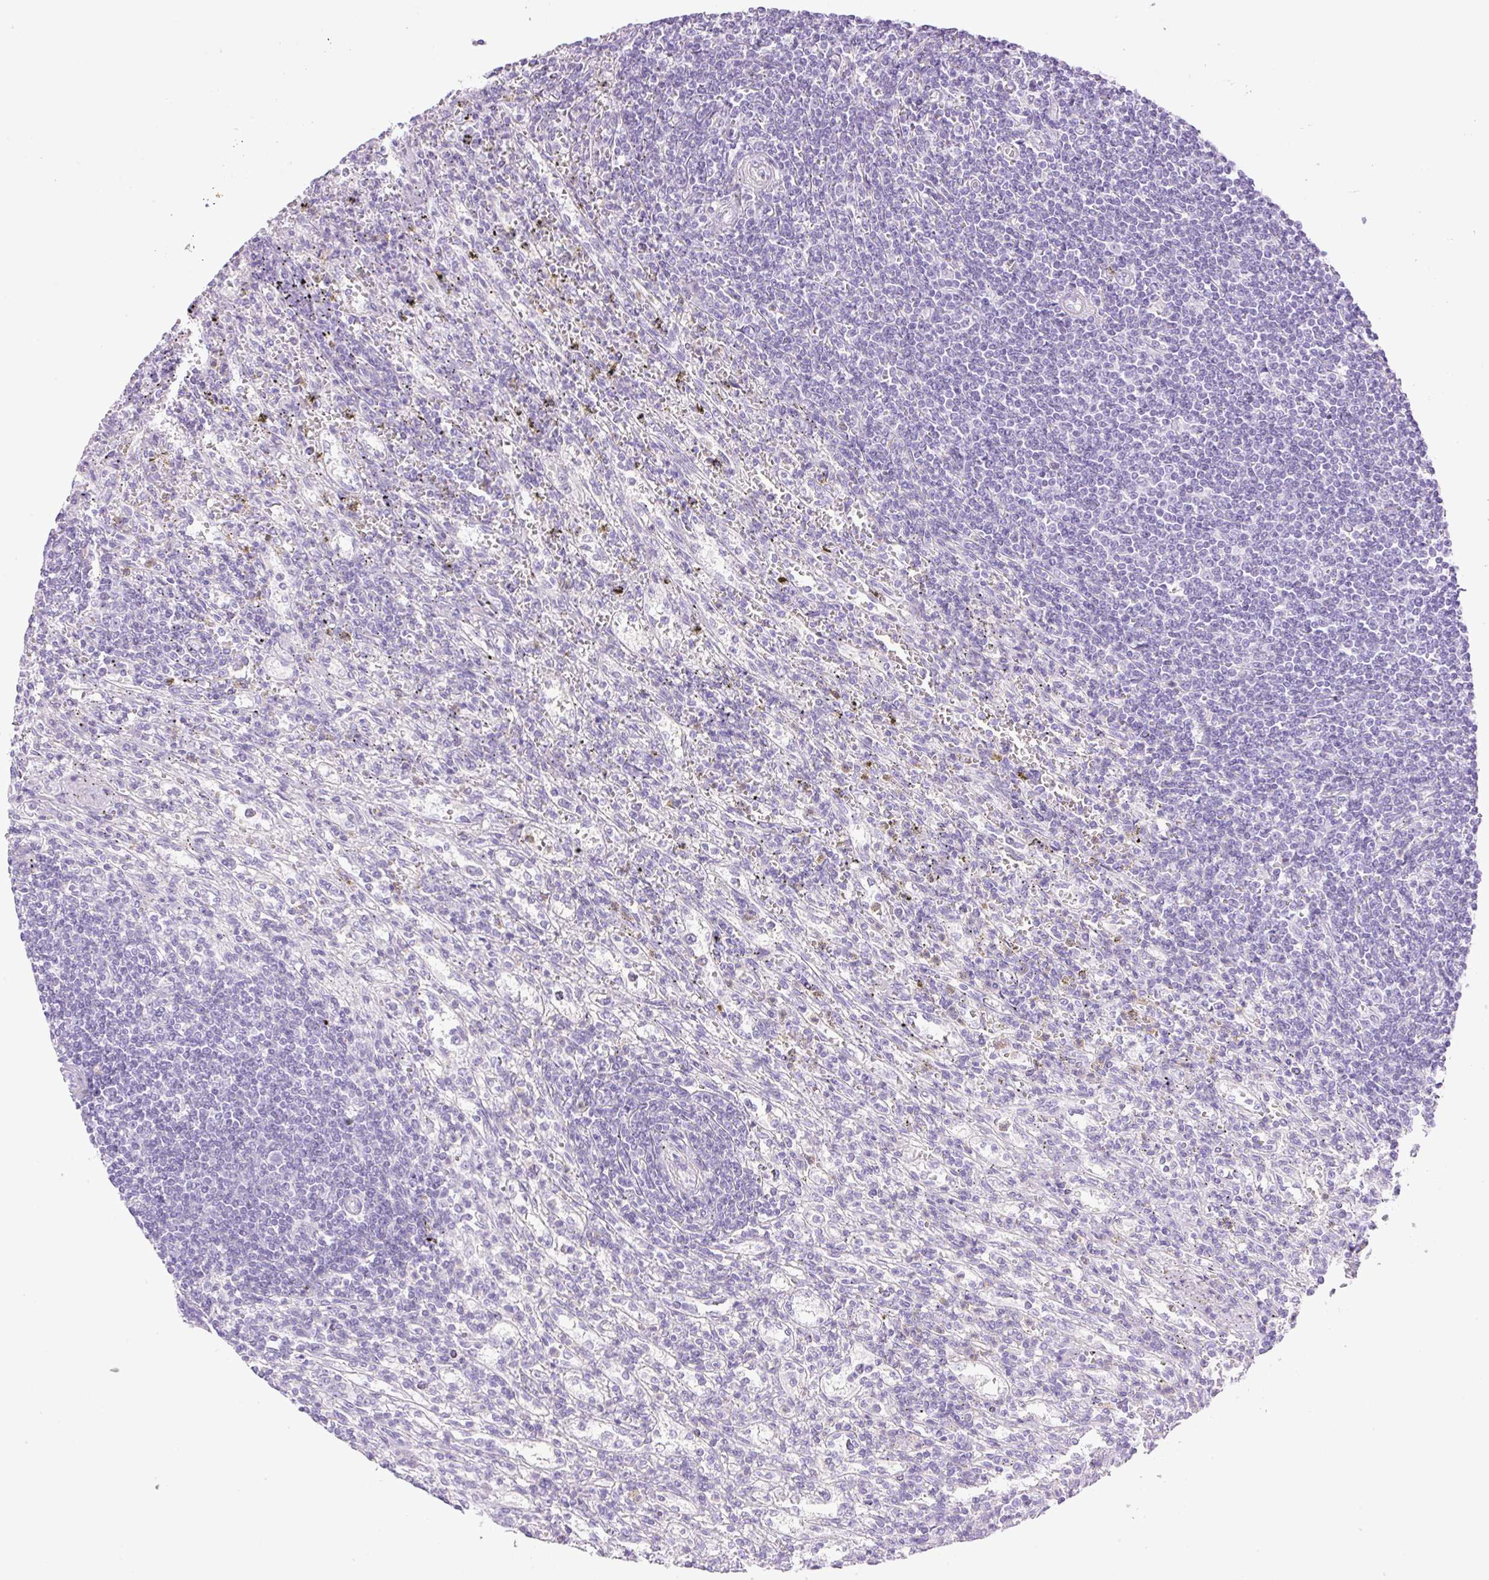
{"staining": {"intensity": "negative", "quantity": "none", "location": "none"}, "tissue": "lymphoma", "cell_type": "Tumor cells", "image_type": "cancer", "snomed": [{"axis": "morphology", "description": "Malignant lymphoma, non-Hodgkin's type, Low grade"}, {"axis": "topography", "description": "Spleen"}], "caption": "This histopathology image is of lymphoma stained with IHC to label a protein in brown with the nuclei are counter-stained blue. There is no expression in tumor cells.", "gene": "PALM3", "patient": {"sex": "male", "age": 76}}